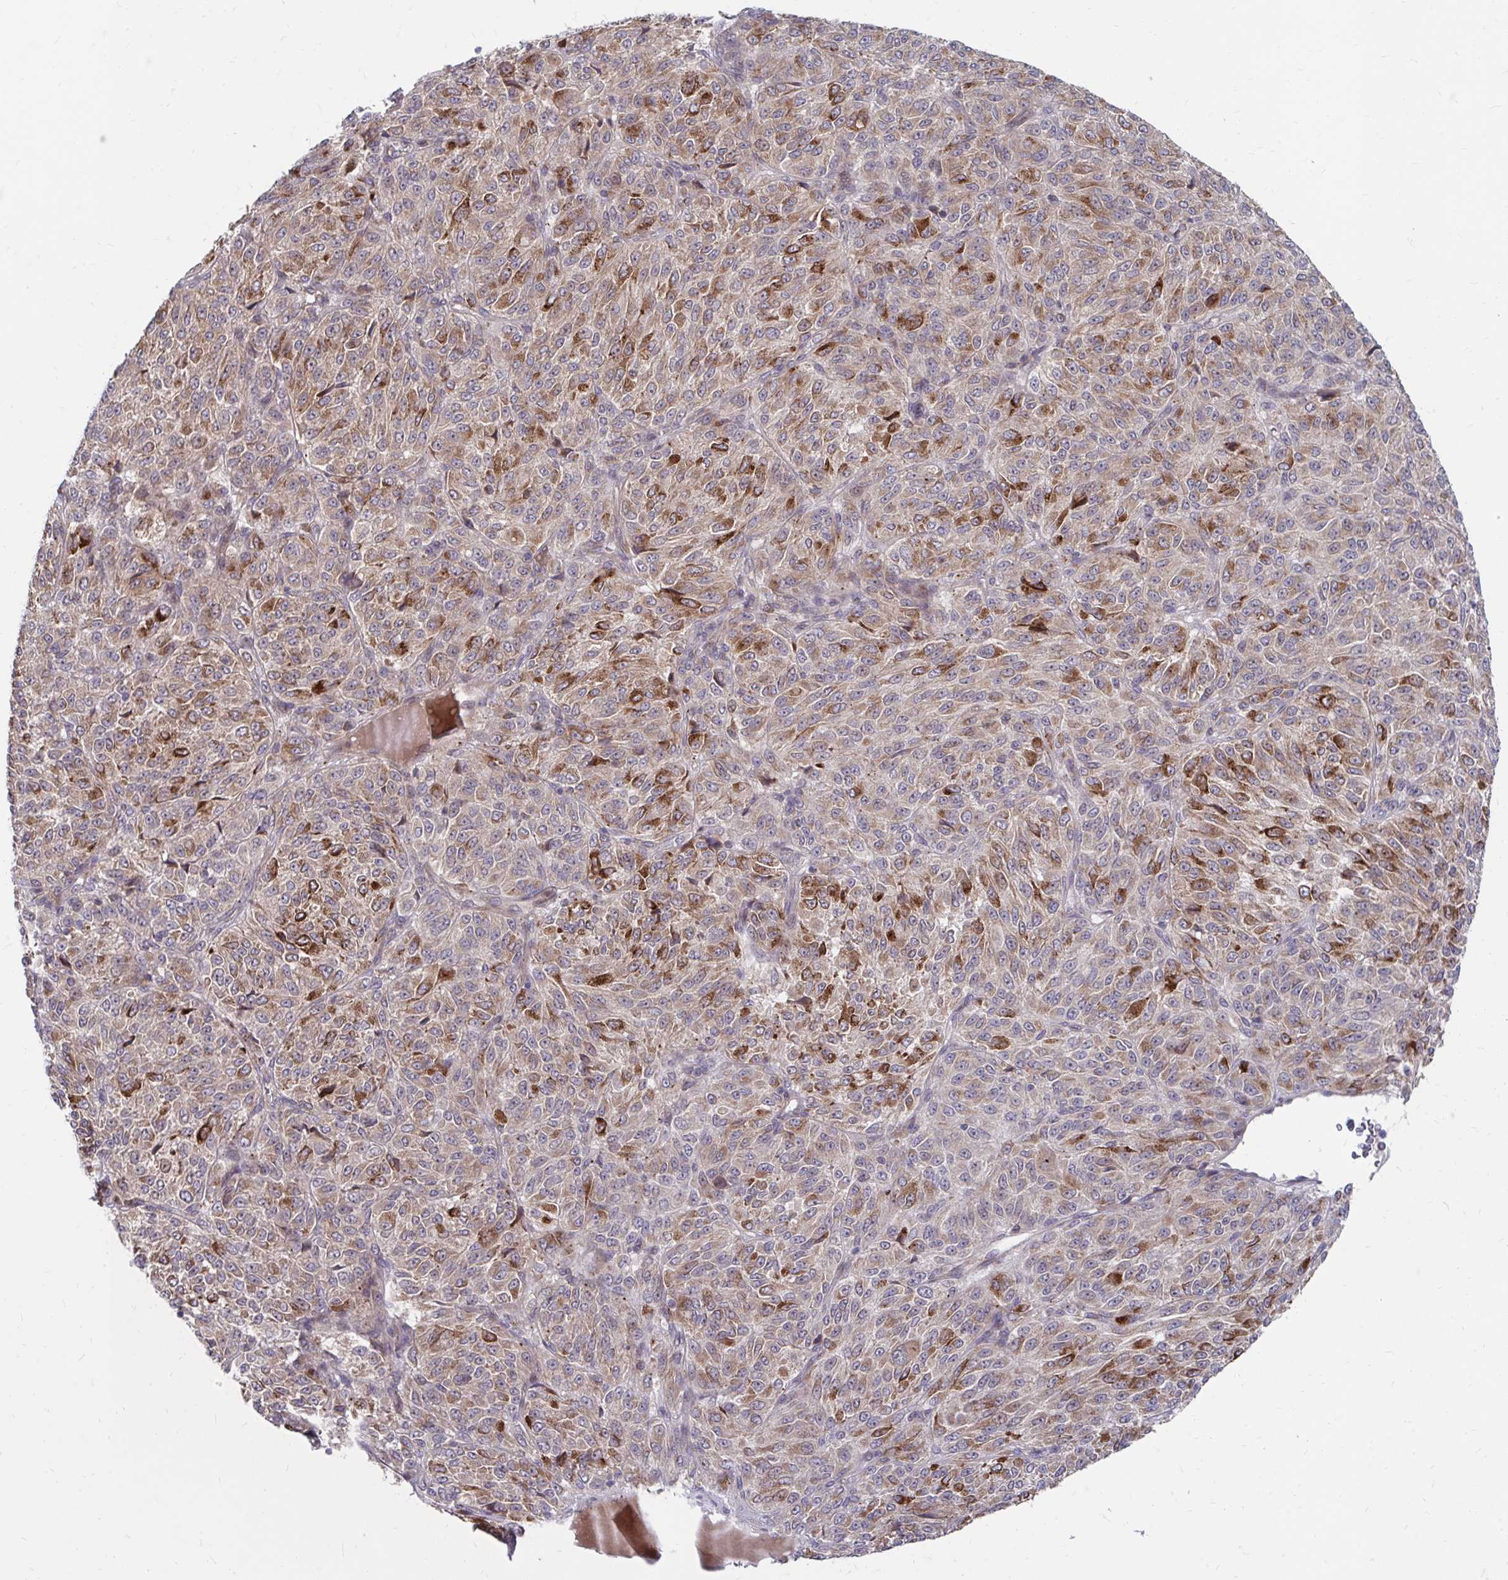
{"staining": {"intensity": "moderate", "quantity": ">75%", "location": "cytoplasmic/membranous"}, "tissue": "melanoma", "cell_type": "Tumor cells", "image_type": "cancer", "snomed": [{"axis": "morphology", "description": "Malignant melanoma, Metastatic site"}, {"axis": "topography", "description": "Brain"}], "caption": "Human malignant melanoma (metastatic site) stained for a protein (brown) exhibits moderate cytoplasmic/membranous positive positivity in about >75% of tumor cells.", "gene": "ITPR2", "patient": {"sex": "female", "age": 56}}